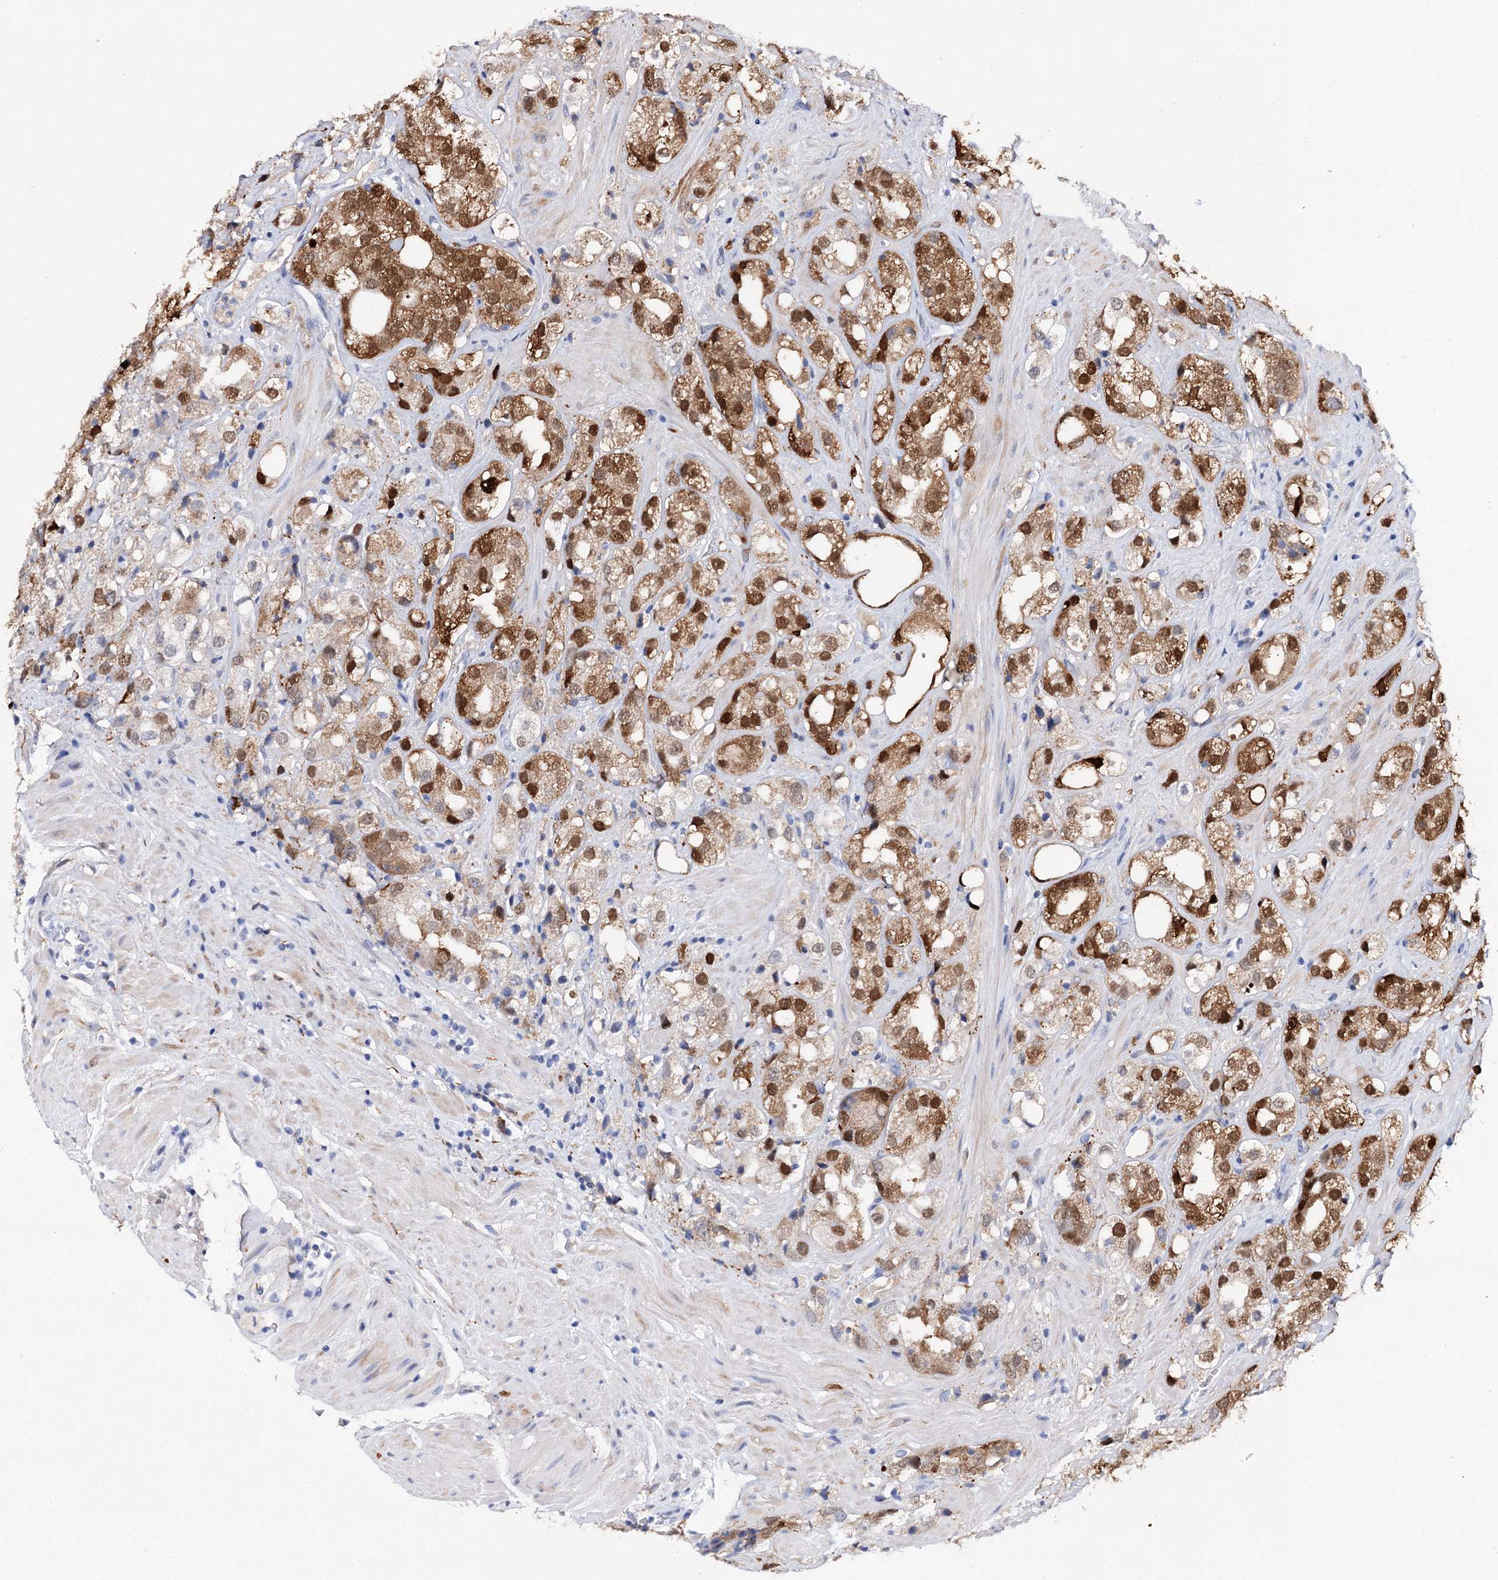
{"staining": {"intensity": "strong", "quantity": ">75%", "location": "cytoplasmic/membranous,nuclear"}, "tissue": "prostate cancer", "cell_type": "Tumor cells", "image_type": "cancer", "snomed": [{"axis": "morphology", "description": "Adenocarcinoma, NOS"}, {"axis": "topography", "description": "Prostate"}], "caption": "IHC image of human prostate cancer stained for a protein (brown), which reveals high levels of strong cytoplasmic/membranous and nuclear expression in about >75% of tumor cells.", "gene": "CFAP46", "patient": {"sex": "male", "age": 79}}